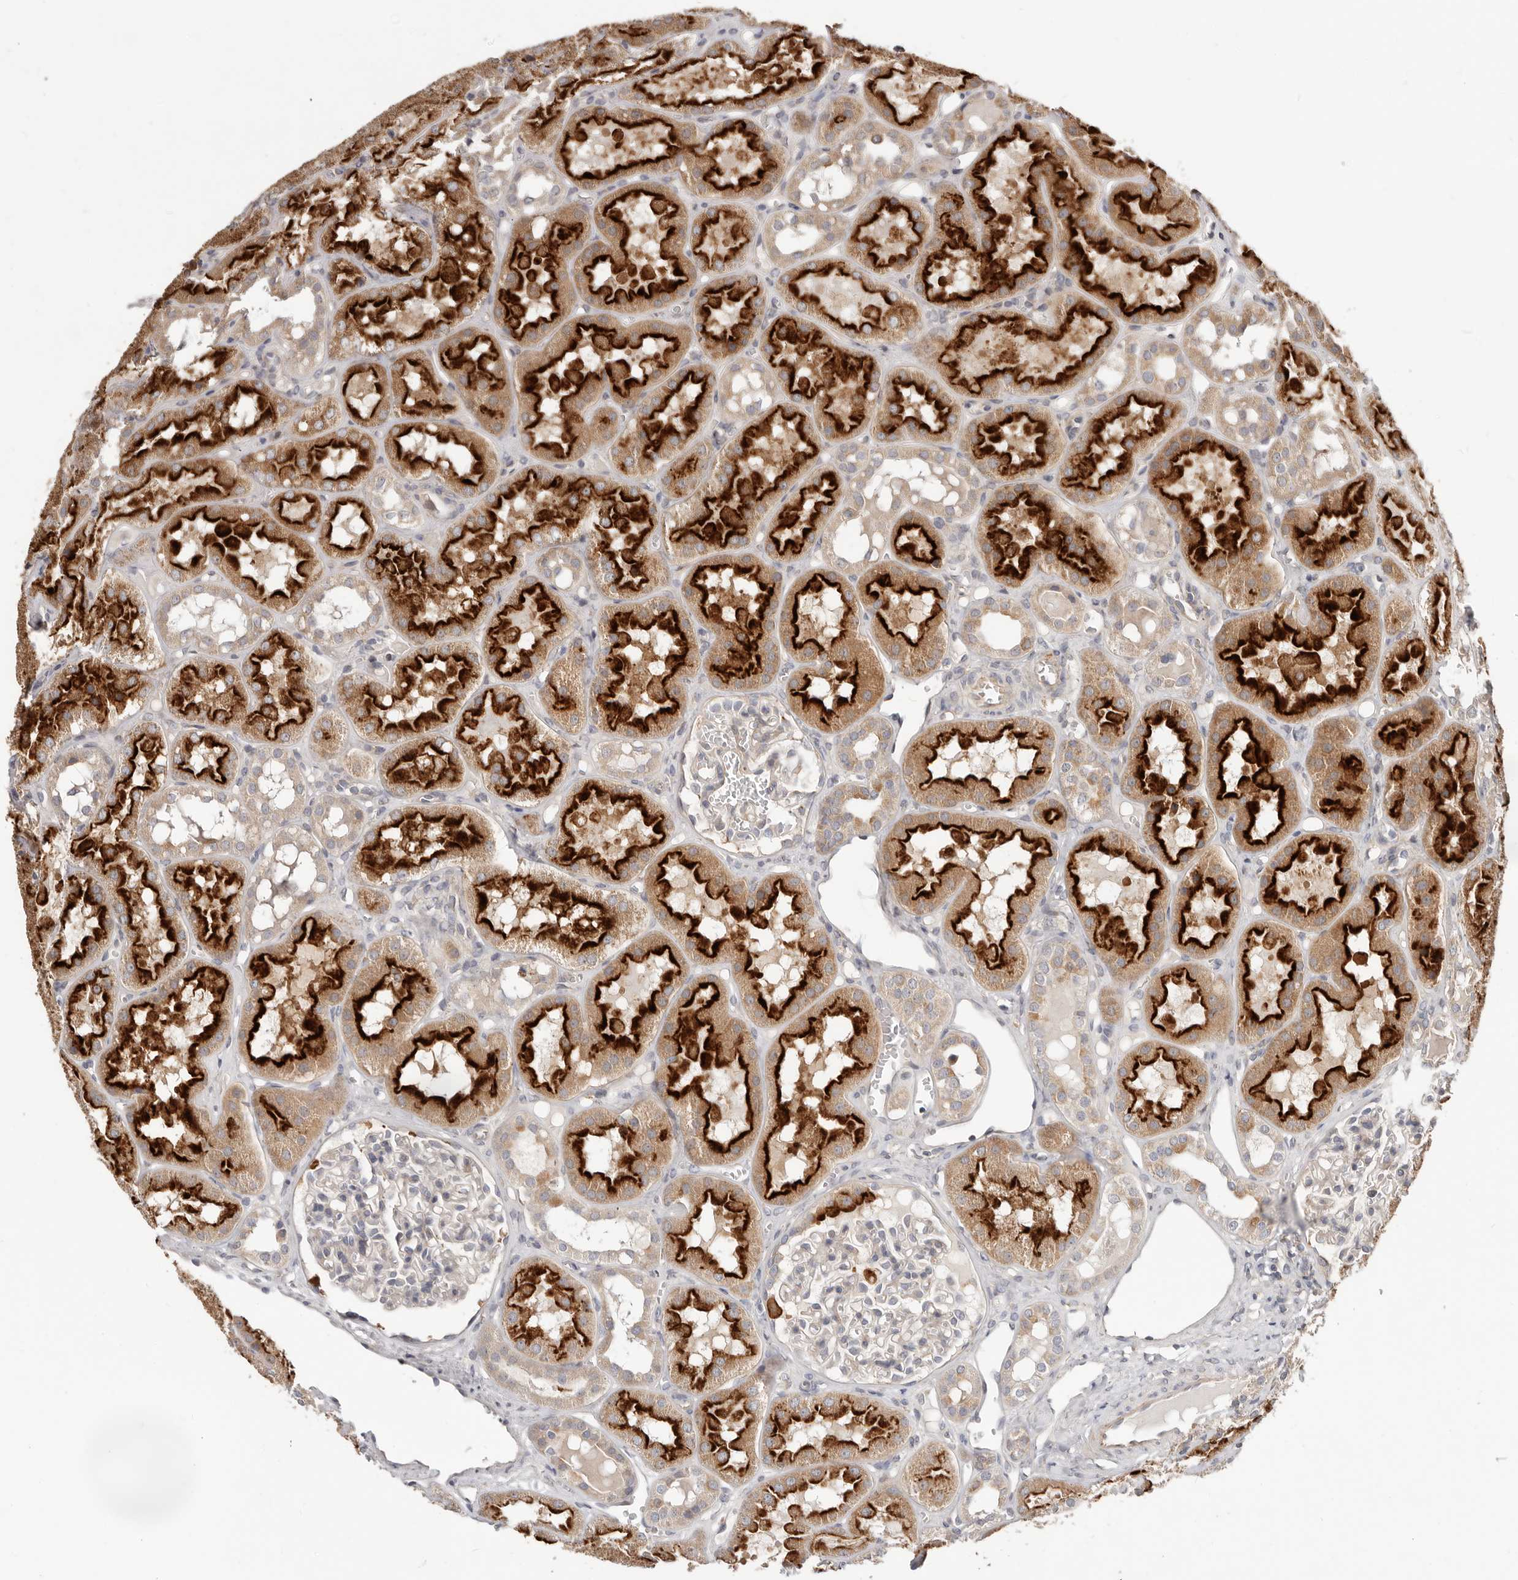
{"staining": {"intensity": "strong", "quantity": "<25%", "location": "cytoplasmic/membranous"}, "tissue": "kidney", "cell_type": "Cells in glomeruli", "image_type": "normal", "snomed": [{"axis": "morphology", "description": "Normal tissue, NOS"}, {"axis": "topography", "description": "Kidney"}], "caption": "Normal kidney displays strong cytoplasmic/membranous positivity in about <25% of cells in glomeruli Immunohistochemistry (ihc) stains the protein in brown and the nuclei are stained blue..", "gene": "LRP6", "patient": {"sex": "male", "age": 16}}